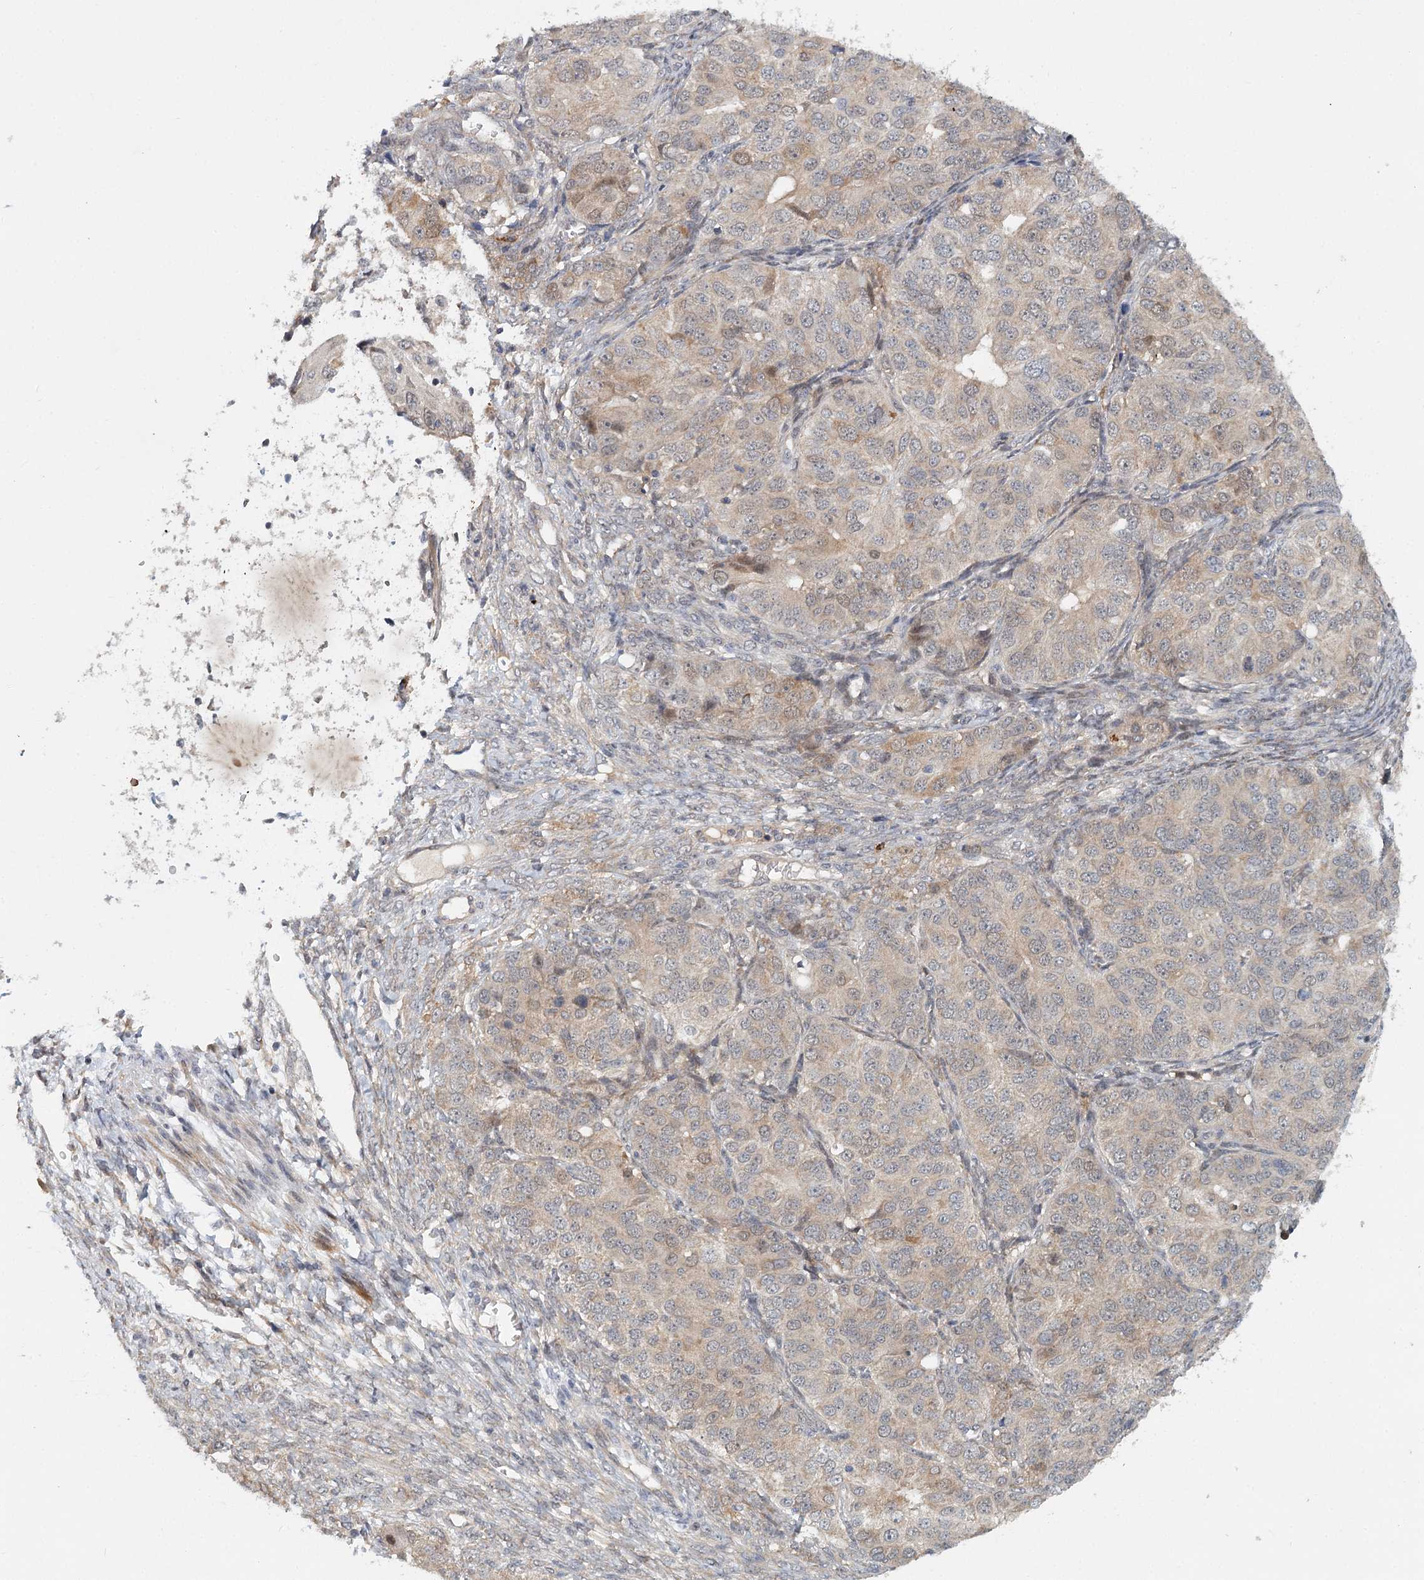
{"staining": {"intensity": "moderate", "quantity": "<25%", "location": "cytoplasmic/membranous"}, "tissue": "ovarian cancer", "cell_type": "Tumor cells", "image_type": "cancer", "snomed": [{"axis": "morphology", "description": "Carcinoma, endometroid"}, {"axis": "topography", "description": "Ovary"}], "caption": "Immunohistochemical staining of ovarian cancer reveals low levels of moderate cytoplasmic/membranous protein expression in approximately <25% of tumor cells. The staining was performed using DAB to visualize the protein expression in brown, while the nuclei were stained in blue with hematoxylin (Magnification: 20x).", "gene": "AP3B1", "patient": {"sex": "female", "age": 51}}